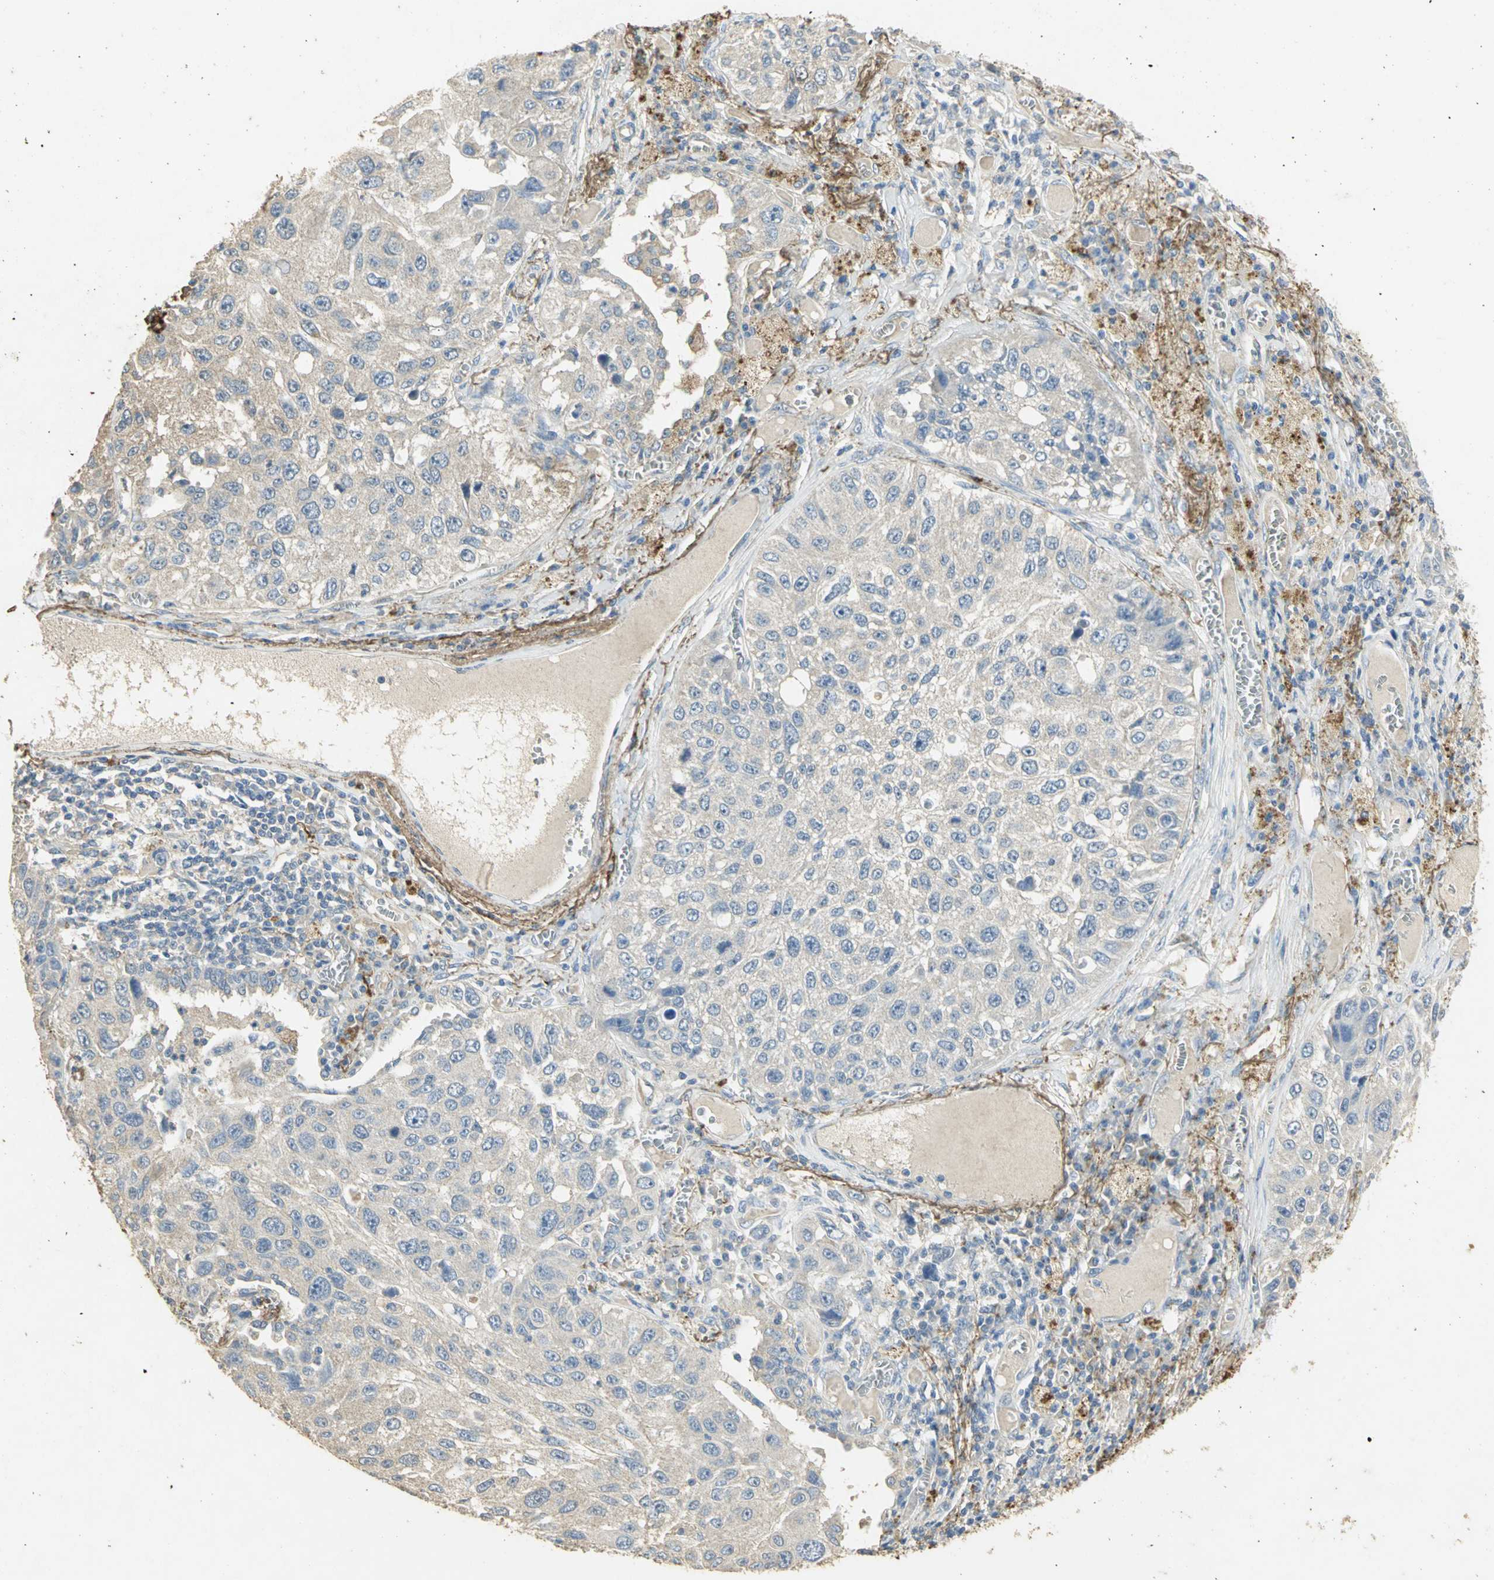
{"staining": {"intensity": "weak", "quantity": "25%-75%", "location": "cytoplasmic/membranous"}, "tissue": "lung cancer", "cell_type": "Tumor cells", "image_type": "cancer", "snomed": [{"axis": "morphology", "description": "Squamous cell carcinoma, NOS"}, {"axis": "topography", "description": "Lung"}], "caption": "Weak cytoplasmic/membranous expression for a protein is appreciated in about 25%-75% of tumor cells of lung cancer using IHC.", "gene": "ASB9", "patient": {"sex": "male", "age": 71}}